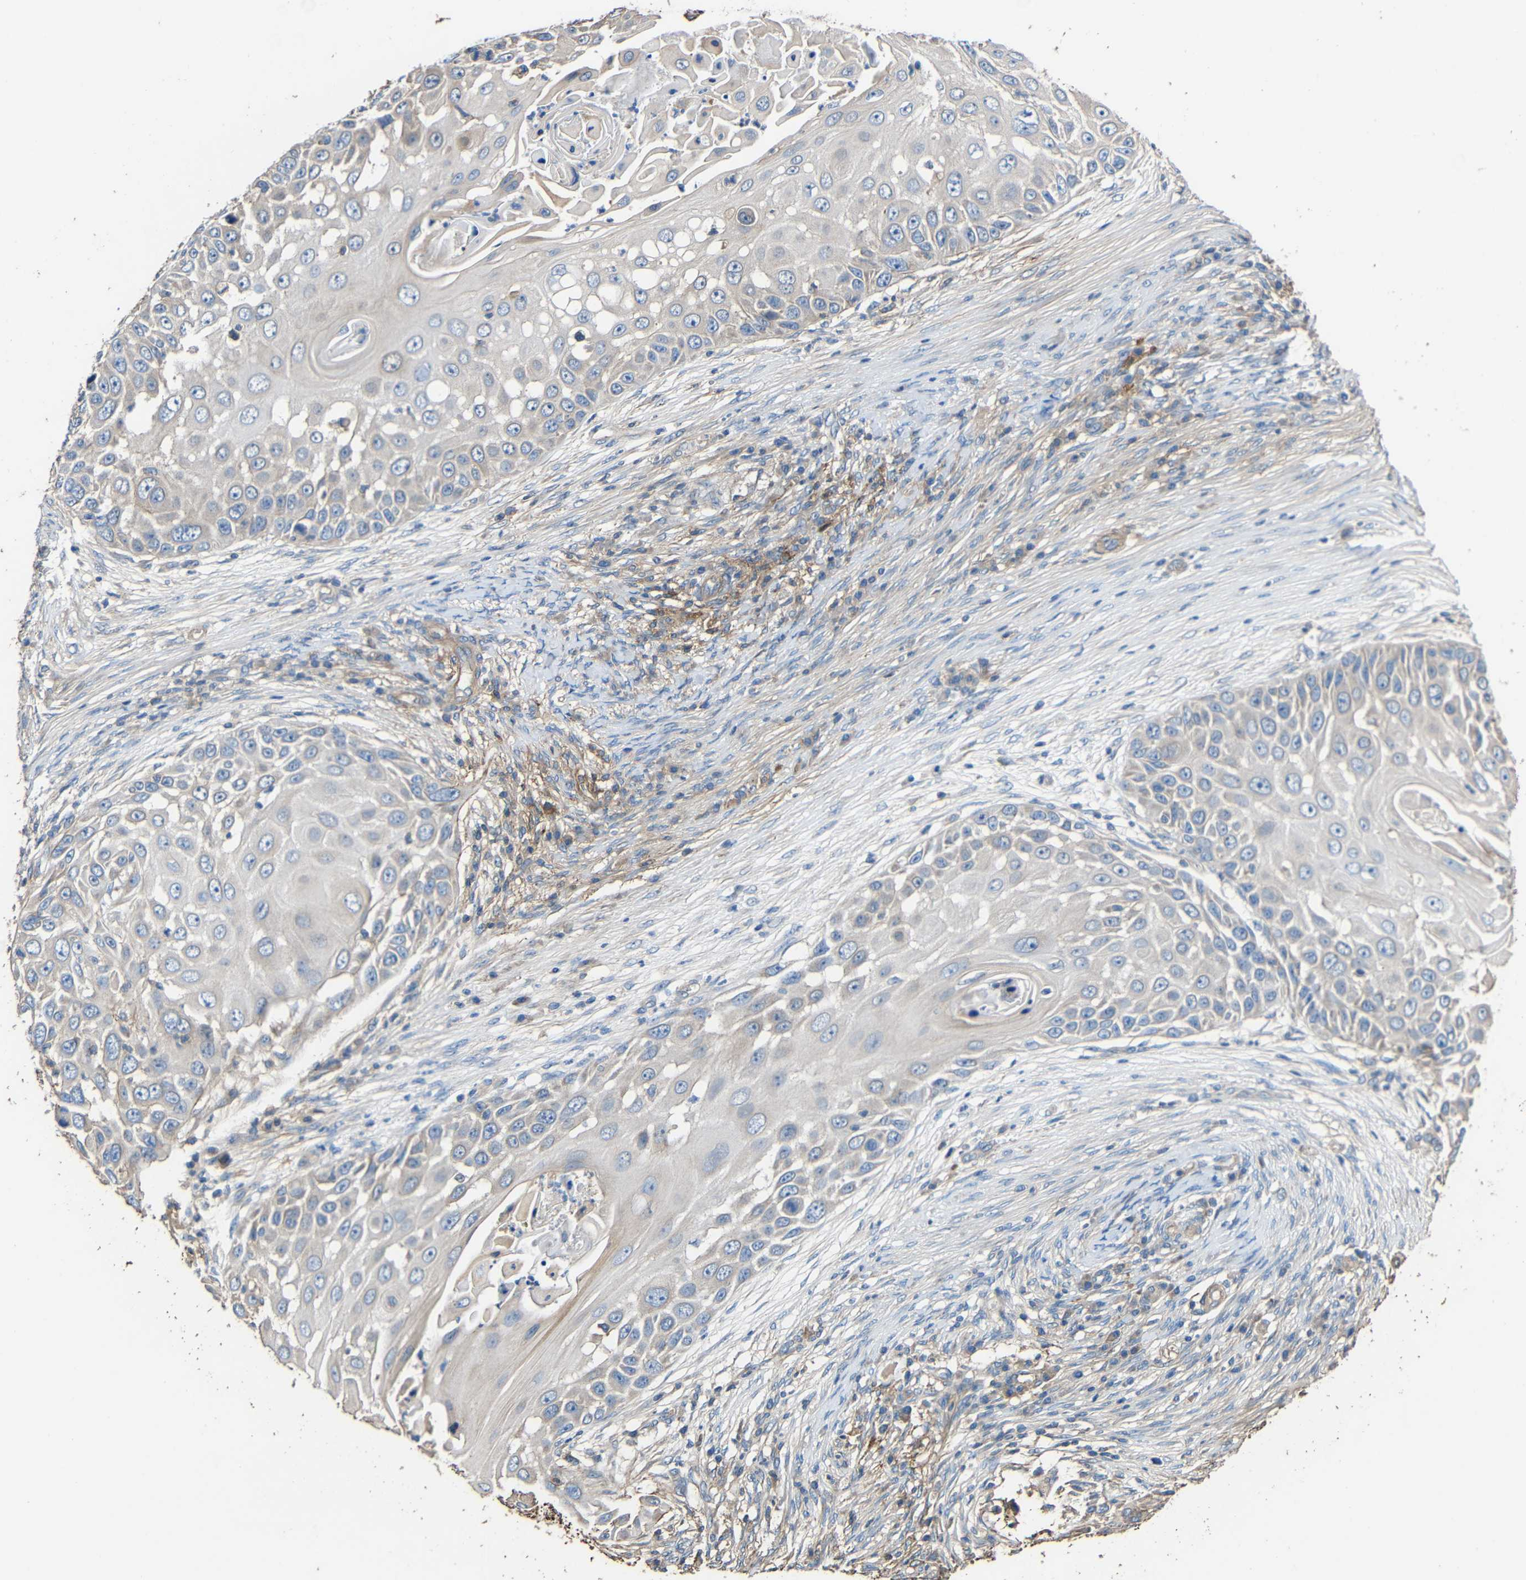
{"staining": {"intensity": "negative", "quantity": "none", "location": "none"}, "tissue": "skin cancer", "cell_type": "Tumor cells", "image_type": "cancer", "snomed": [{"axis": "morphology", "description": "Squamous cell carcinoma, NOS"}, {"axis": "topography", "description": "Skin"}], "caption": "Skin squamous cell carcinoma was stained to show a protein in brown. There is no significant staining in tumor cells.", "gene": "RHOT2", "patient": {"sex": "female", "age": 44}}